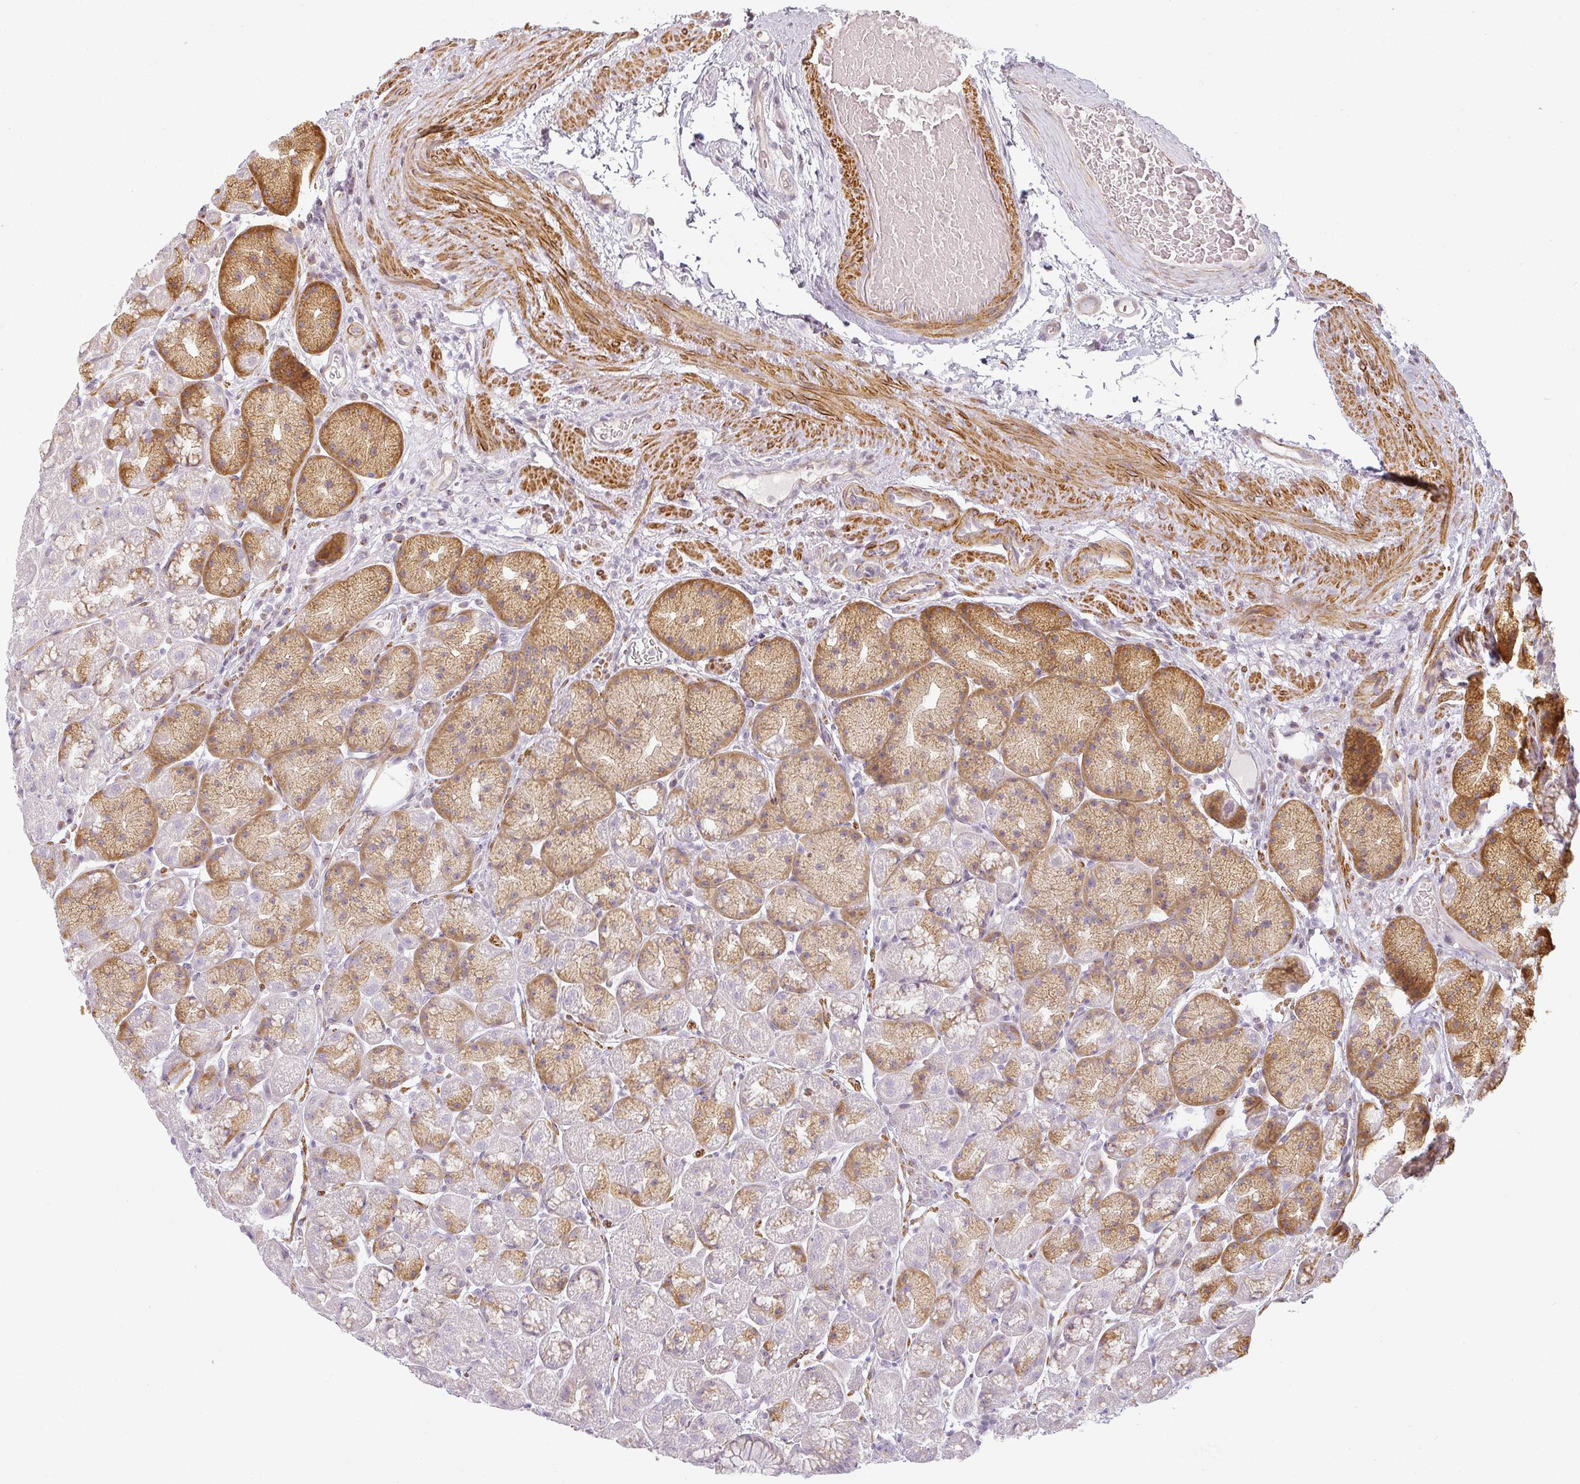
{"staining": {"intensity": "moderate", "quantity": "25%-75%", "location": "cytoplasmic/membranous"}, "tissue": "stomach", "cell_type": "Glandular cells", "image_type": "normal", "snomed": [{"axis": "morphology", "description": "Normal tissue, NOS"}, {"axis": "topography", "description": "Stomach, lower"}], "caption": "The photomicrograph exhibits staining of unremarkable stomach, revealing moderate cytoplasmic/membranous protein staining (brown color) within glandular cells. (Stains: DAB (3,3'-diaminobenzidine) in brown, nuclei in blue, Microscopy: brightfield microscopy at high magnification).", "gene": "CCDC144A", "patient": {"sex": "male", "age": 67}}